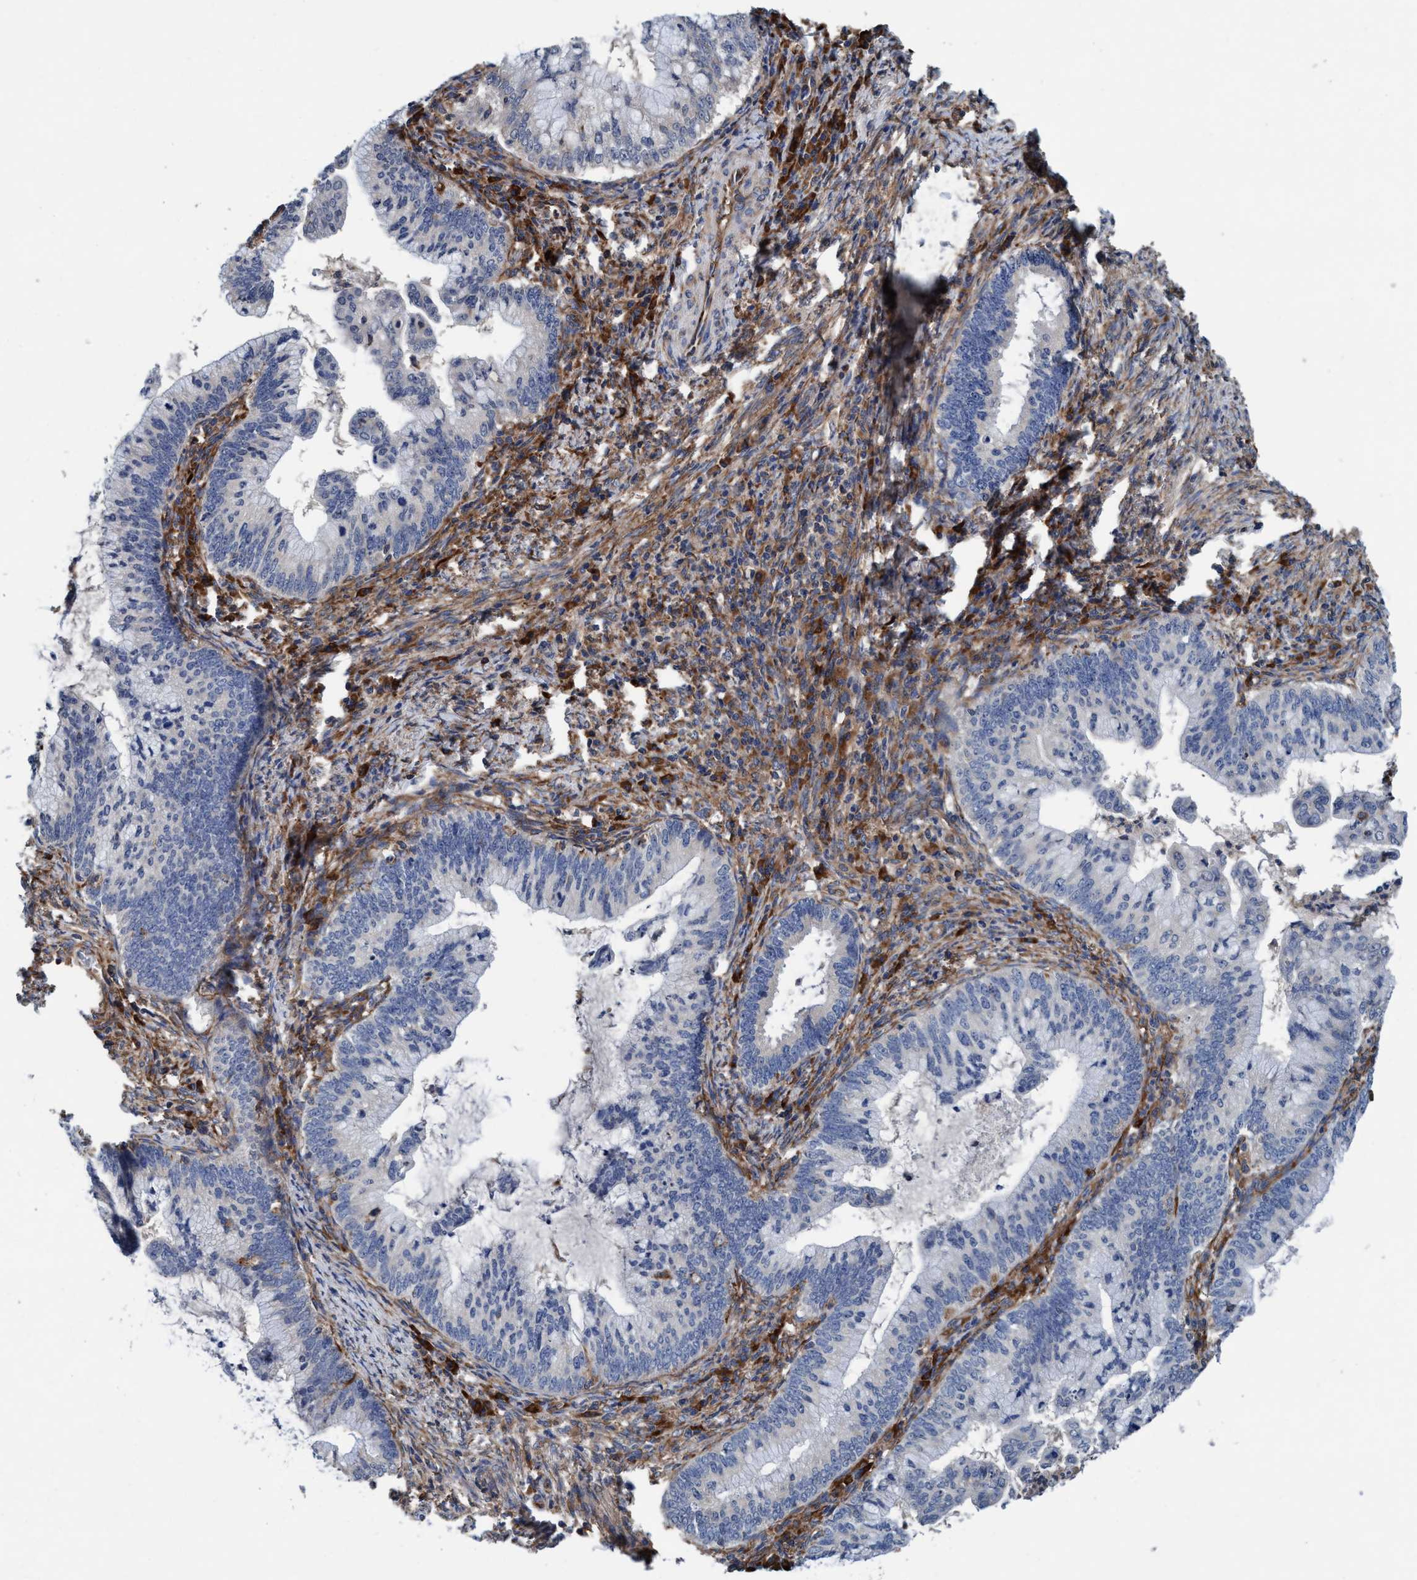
{"staining": {"intensity": "negative", "quantity": "none", "location": "none"}, "tissue": "cervical cancer", "cell_type": "Tumor cells", "image_type": "cancer", "snomed": [{"axis": "morphology", "description": "Adenocarcinoma, NOS"}, {"axis": "topography", "description": "Cervix"}], "caption": "This is an immunohistochemistry (IHC) image of cervical cancer (adenocarcinoma). There is no expression in tumor cells.", "gene": "ENDOG", "patient": {"sex": "female", "age": 36}}